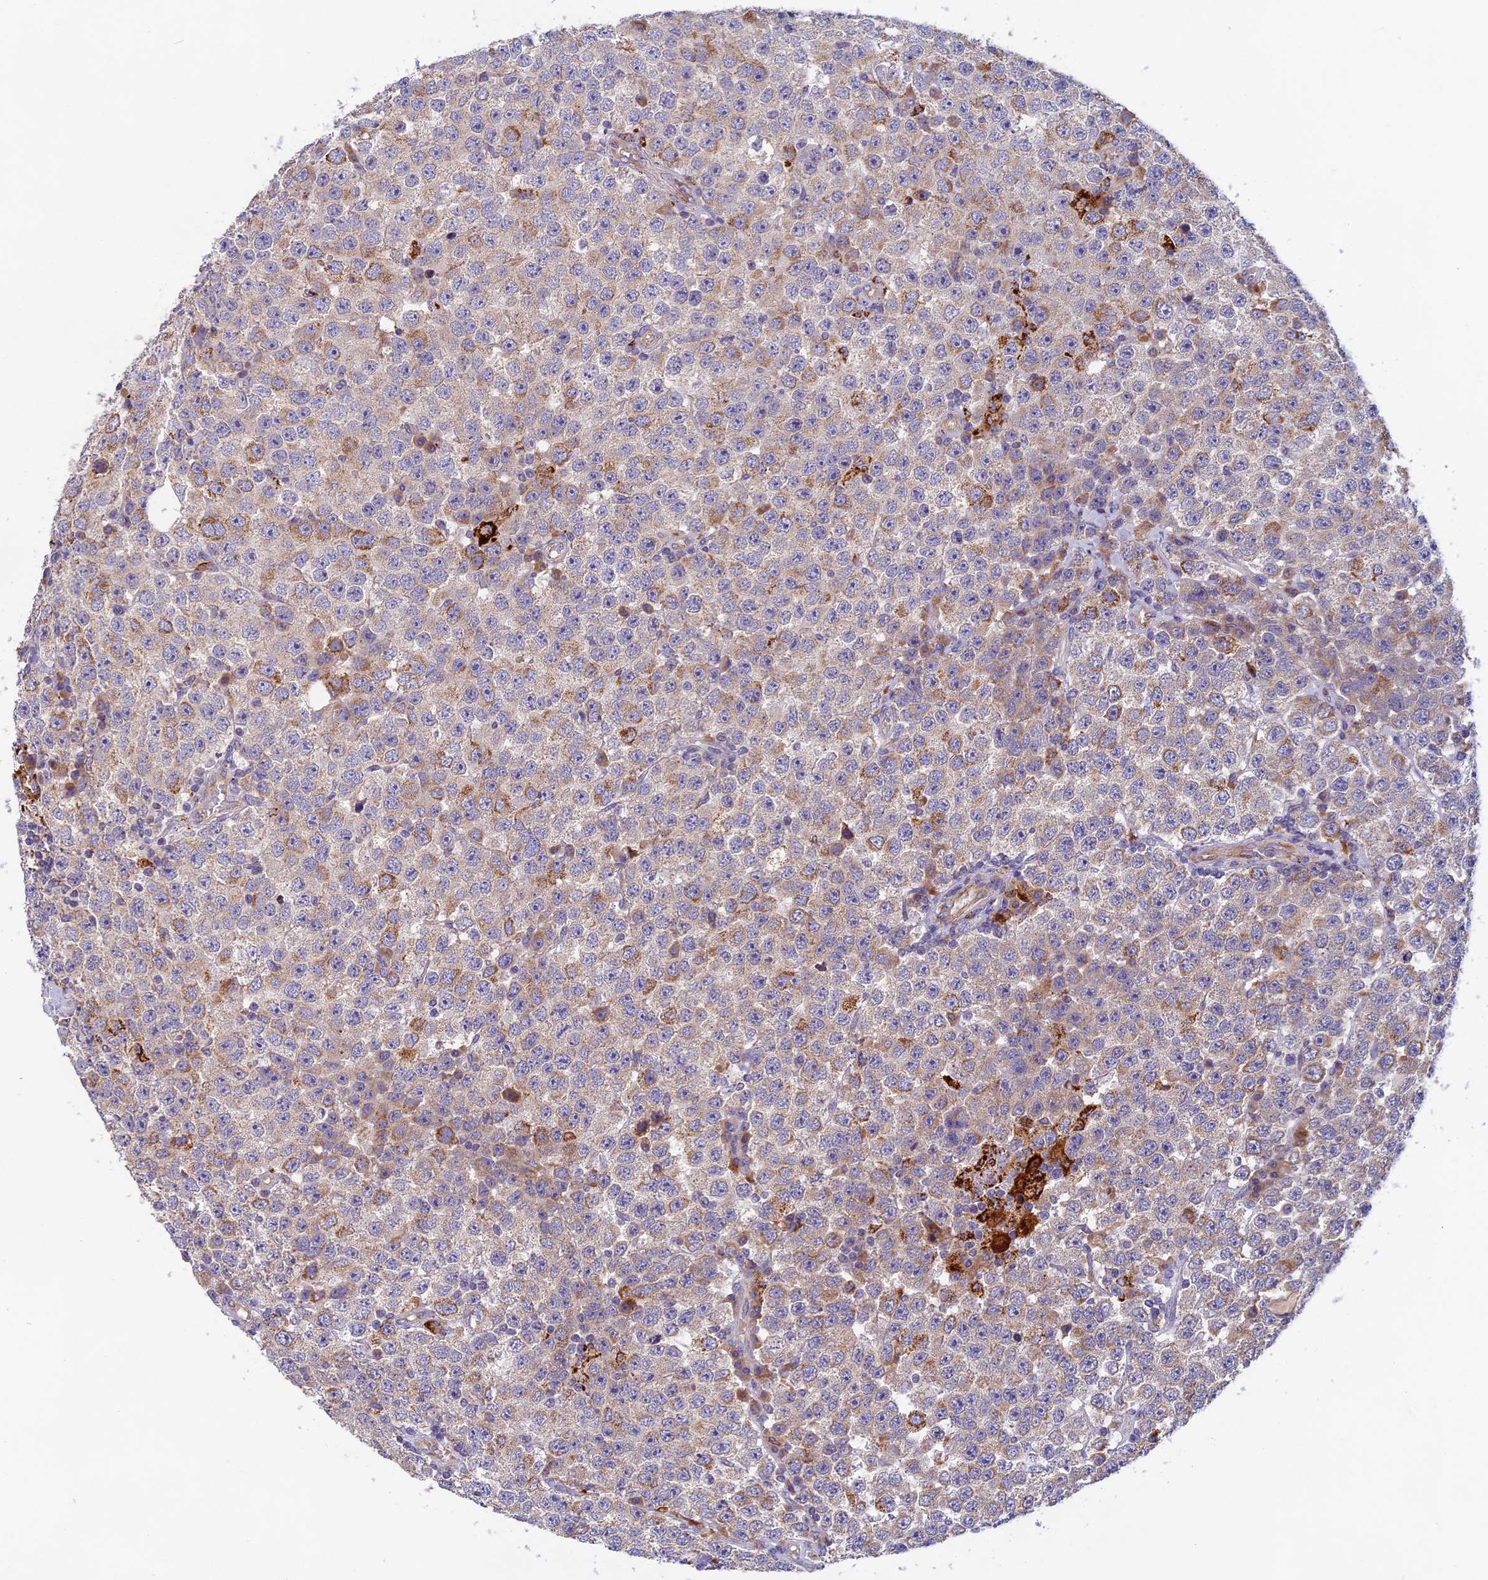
{"staining": {"intensity": "moderate", "quantity": "25%-75%", "location": "cytoplasmic/membranous"}, "tissue": "testis cancer", "cell_type": "Tumor cells", "image_type": "cancer", "snomed": [{"axis": "morphology", "description": "Seminoma, NOS"}, {"axis": "topography", "description": "Testis"}], "caption": "Testis cancer stained for a protein (brown) shows moderate cytoplasmic/membranous positive expression in approximately 25%-75% of tumor cells.", "gene": "SEMA7A", "patient": {"sex": "male", "age": 28}}